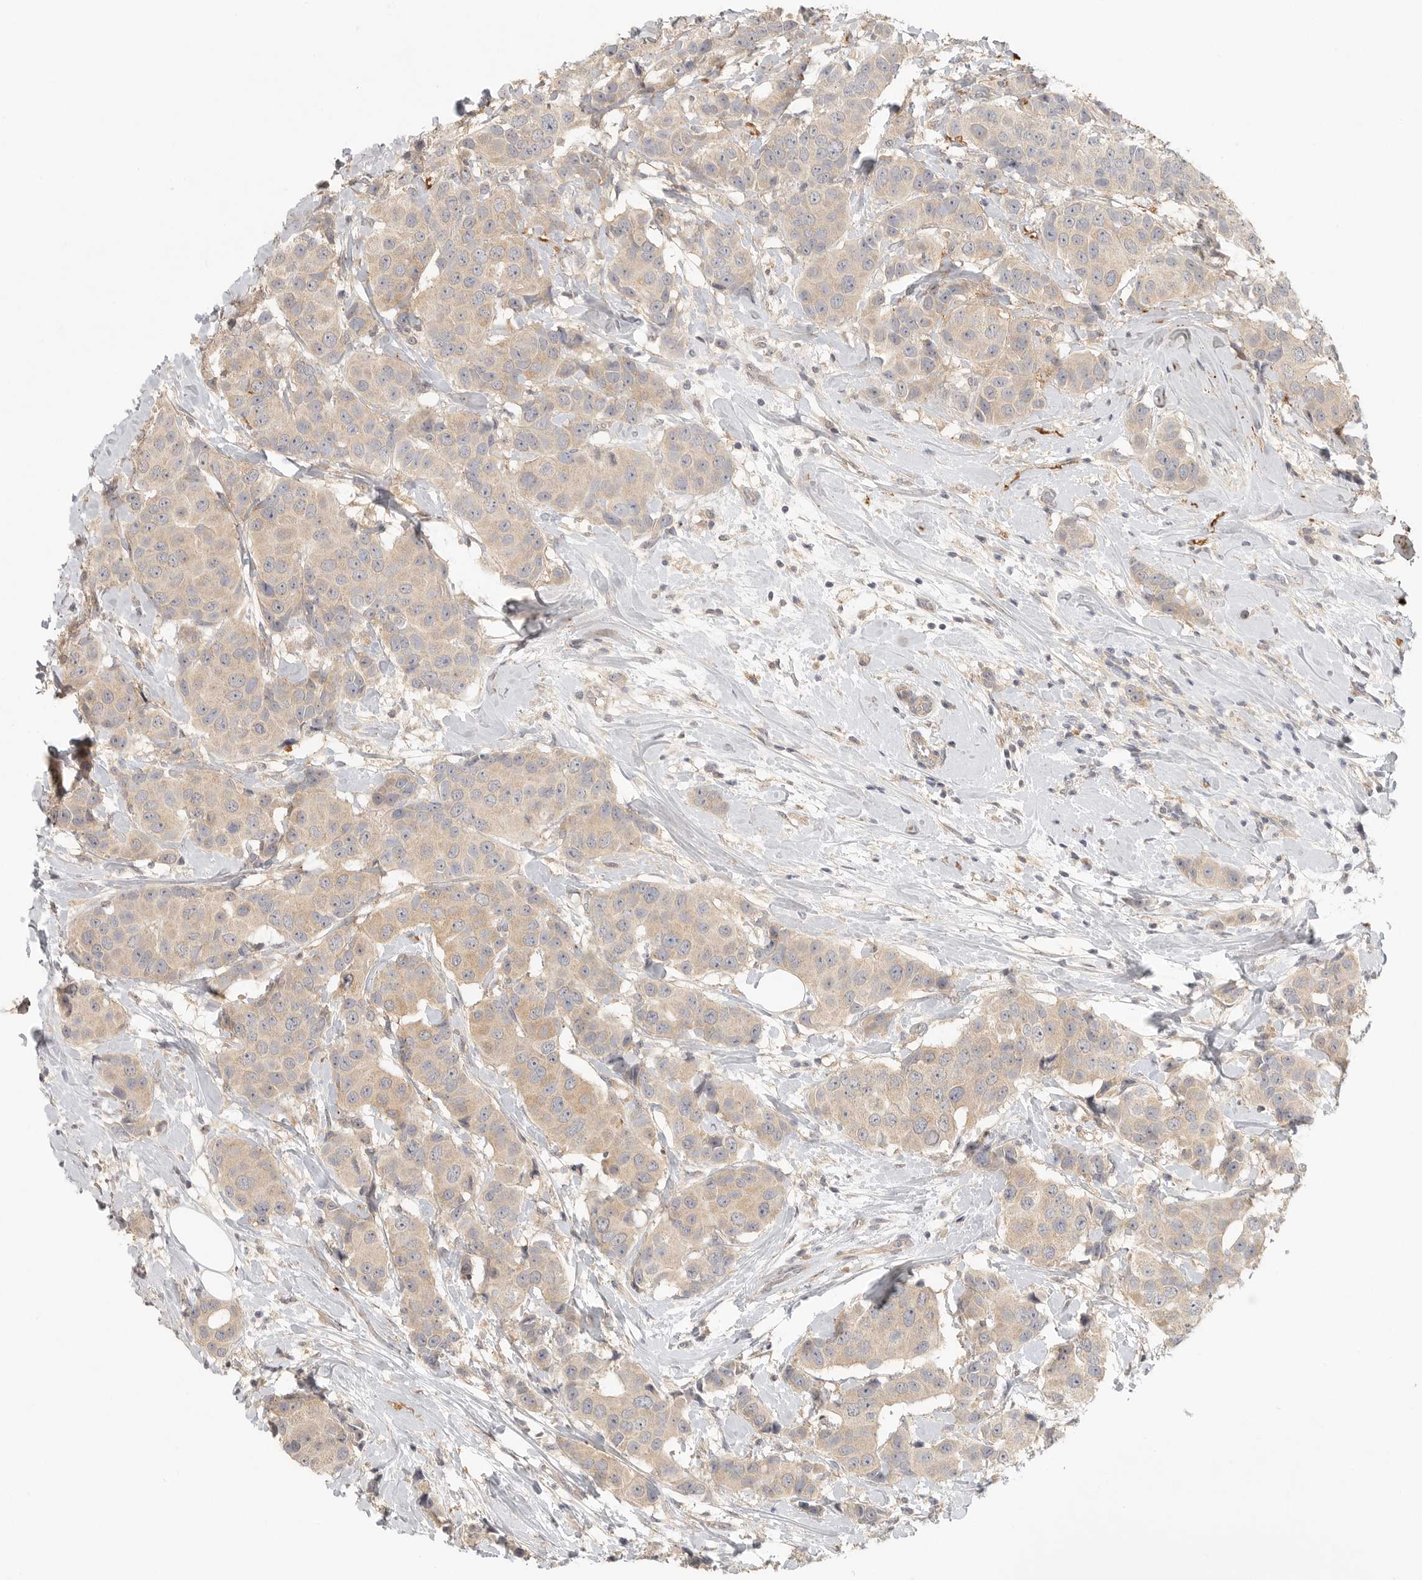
{"staining": {"intensity": "weak", "quantity": ">75%", "location": "cytoplasmic/membranous"}, "tissue": "breast cancer", "cell_type": "Tumor cells", "image_type": "cancer", "snomed": [{"axis": "morphology", "description": "Normal tissue, NOS"}, {"axis": "morphology", "description": "Duct carcinoma"}, {"axis": "topography", "description": "Breast"}], "caption": "The image reveals a brown stain indicating the presence of a protein in the cytoplasmic/membranous of tumor cells in breast cancer. (IHC, brightfield microscopy, high magnification).", "gene": "HDAC6", "patient": {"sex": "female", "age": 39}}